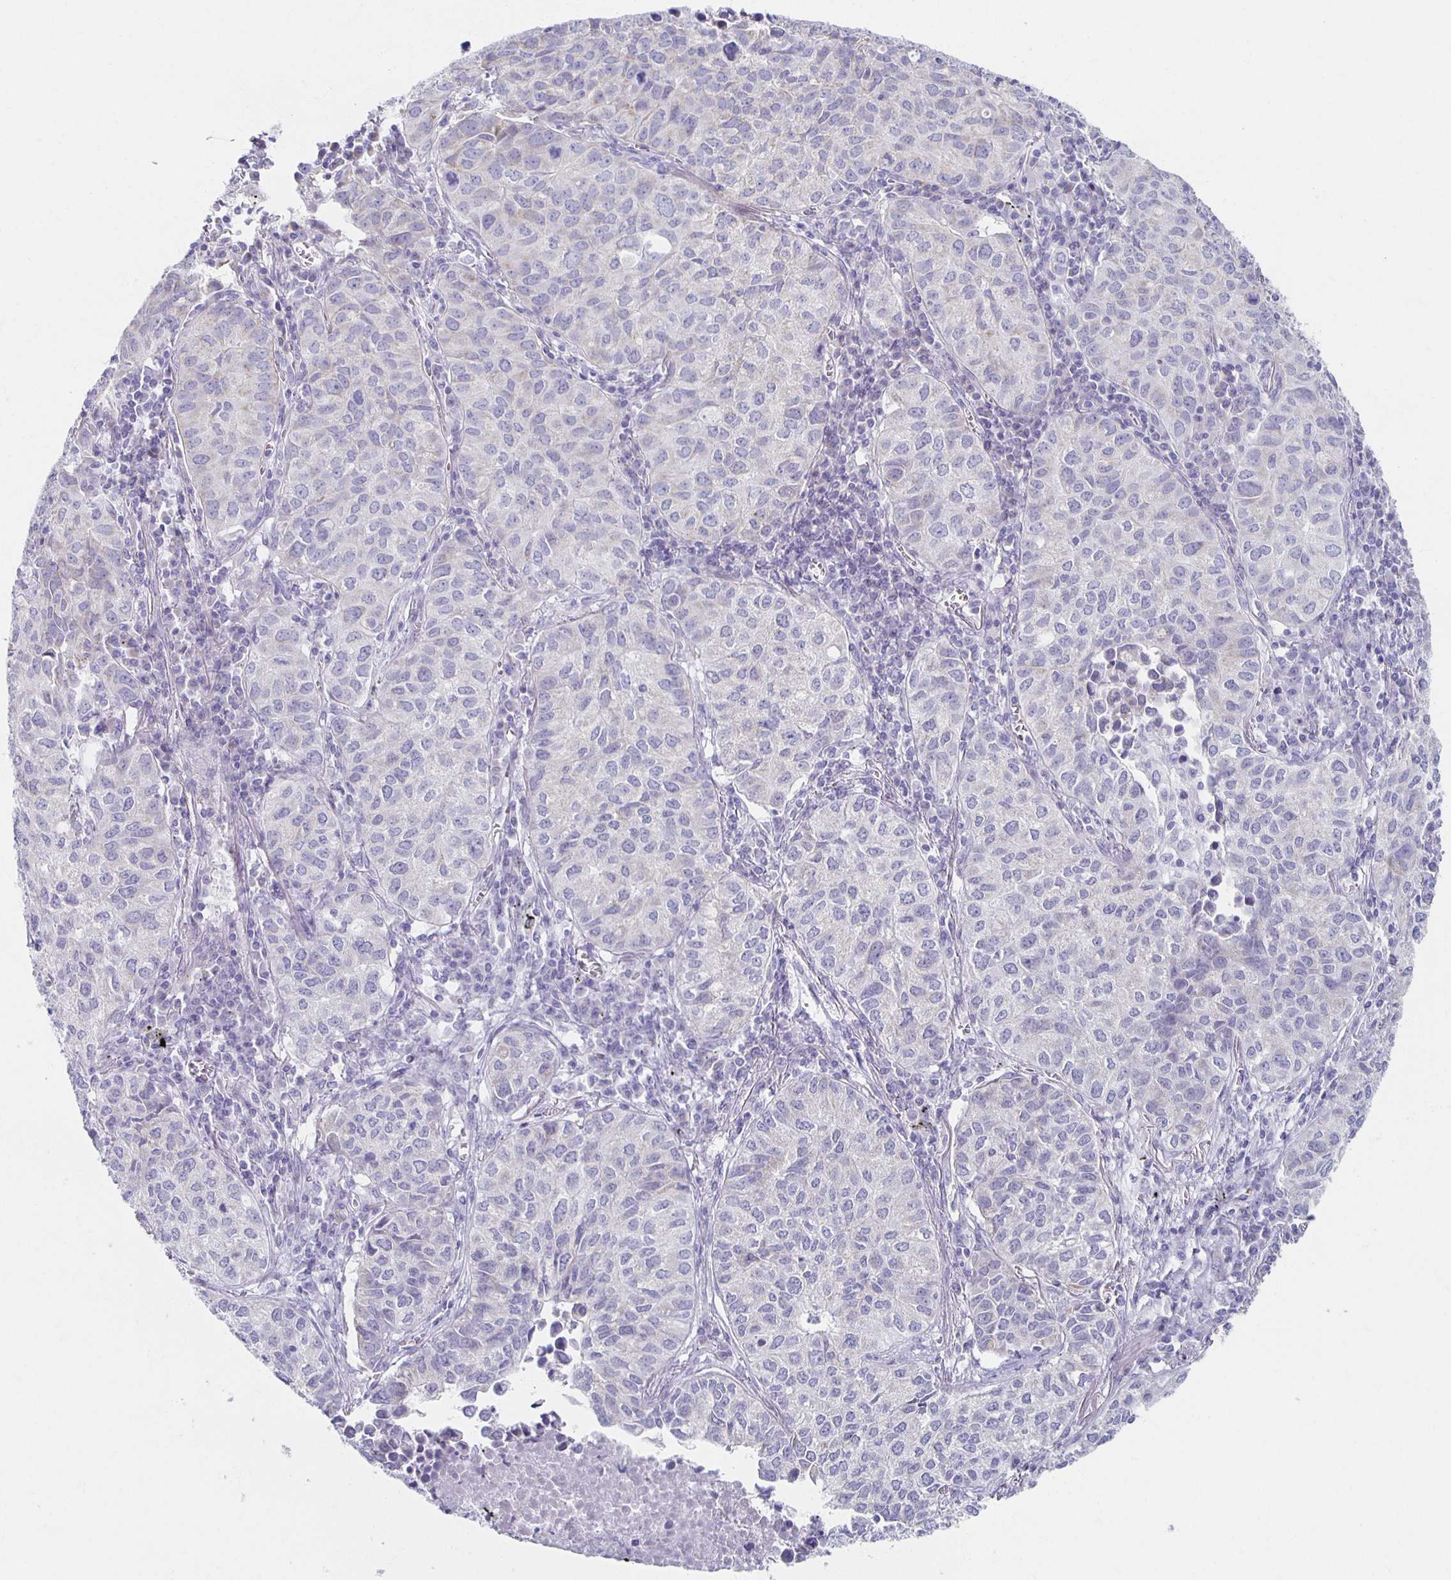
{"staining": {"intensity": "weak", "quantity": "<25%", "location": "cytoplasmic/membranous"}, "tissue": "lung cancer", "cell_type": "Tumor cells", "image_type": "cancer", "snomed": [{"axis": "morphology", "description": "Adenocarcinoma, NOS"}, {"axis": "topography", "description": "Lung"}], "caption": "Protein analysis of lung cancer (adenocarcinoma) displays no significant positivity in tumor cells.", "gene": "TEX44", "patient": {"sex": "female", "age": 50}}